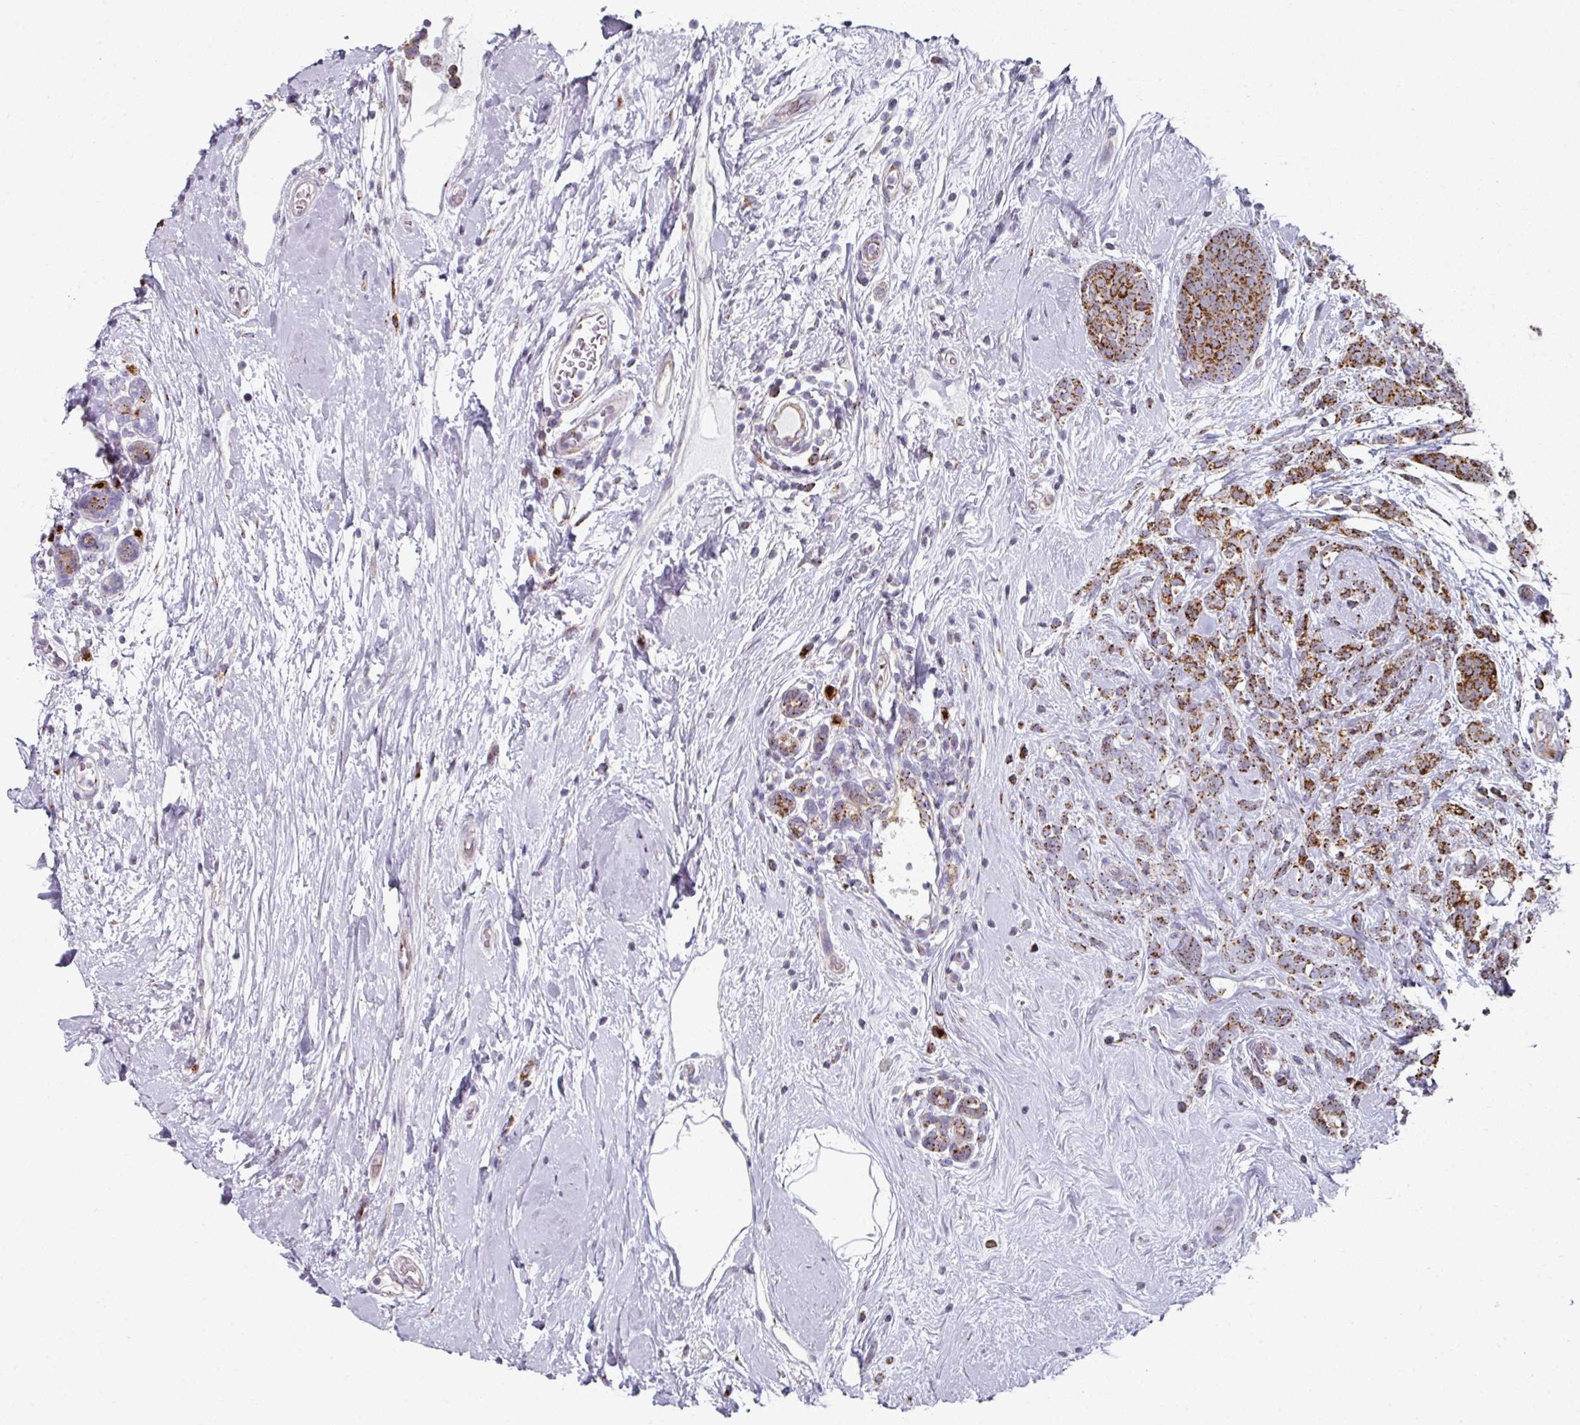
{"staining": {"intensity": "strong", "quantity": ">75%", "location": "cytoplasmic/membranous"}, "tissue": "breast cancer", "cell_type": "Tumor cells", "image_type": "cancer", "snomed": [{"axis": "morphology", "description": "Duct carcinoma"}, {"axis": "topography", "description": "Breast"}], "caption": "Human breast infiltrating ductal carcinoma stained for a protein (brown) shows strong cytoplasmic/membranous positive positivity in approximately >75% of tumor cells.", "gene": "CCDC85B", "patient": {"sex": "female", "age": 75}}